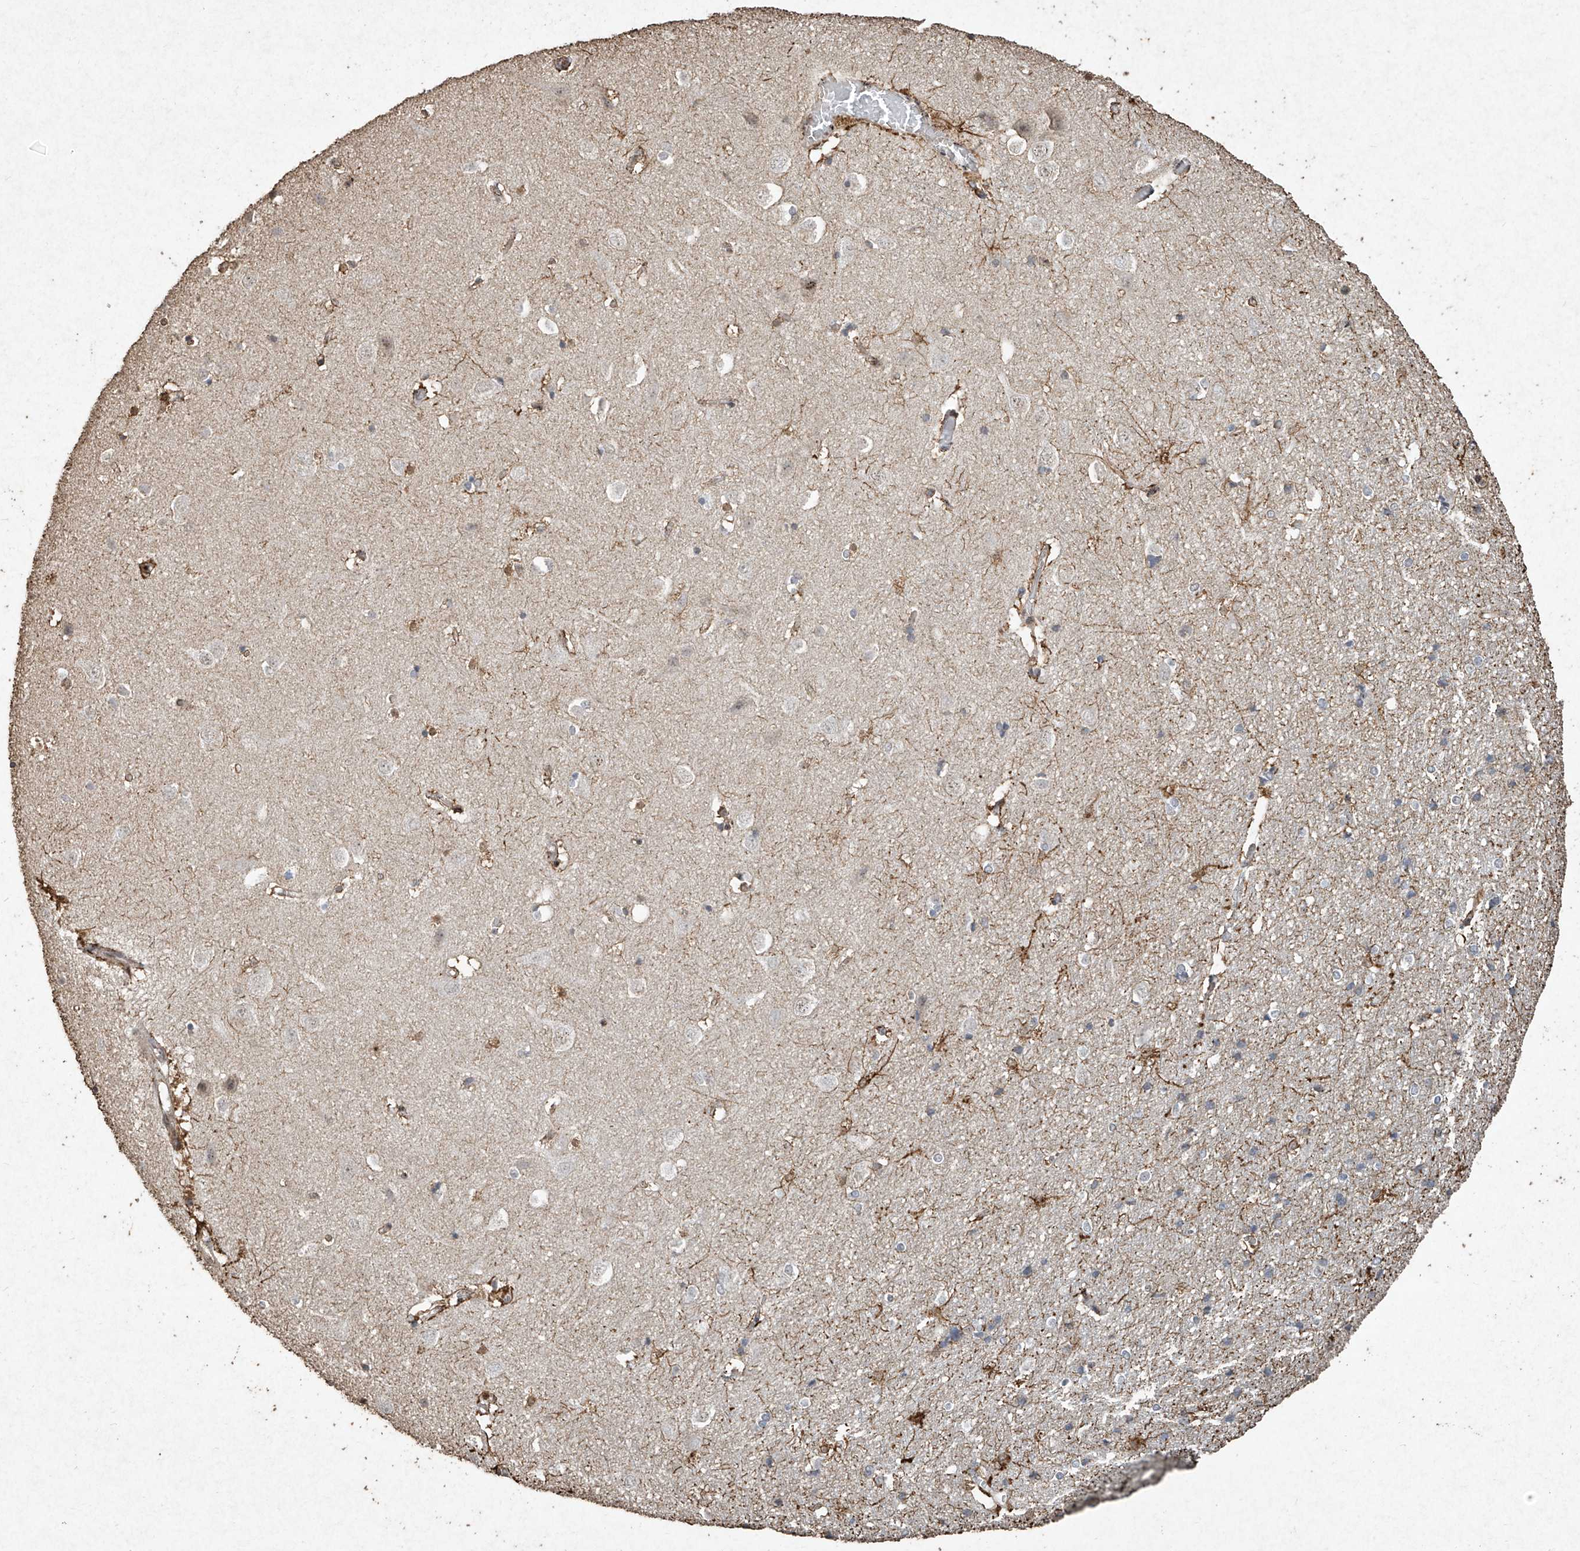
{"staining": {"intensity": "weak", "quantity": ">75%", "location": "cytoplasmic/membranous"}, "tissue": "cerebral cortex", "cell_type": "Endothelial cells", "image_type": "normal", "snomed": [{"axis": "morphology", "description": "Normal tissue, NOS"}, {"axis": "topography", "description": "Cerebral cortex"}], "caption": "This histopathology image exhibits normal cerebral cortex stained with immunohistochemistry to label a protein in brown. The cytoplasmic/membranous of endothelial cells show weak positivity for the protein. Nuclei are counter-stained blue.", "gene": "ERBB3", "patient": {"sex": "male", "age": 54}}